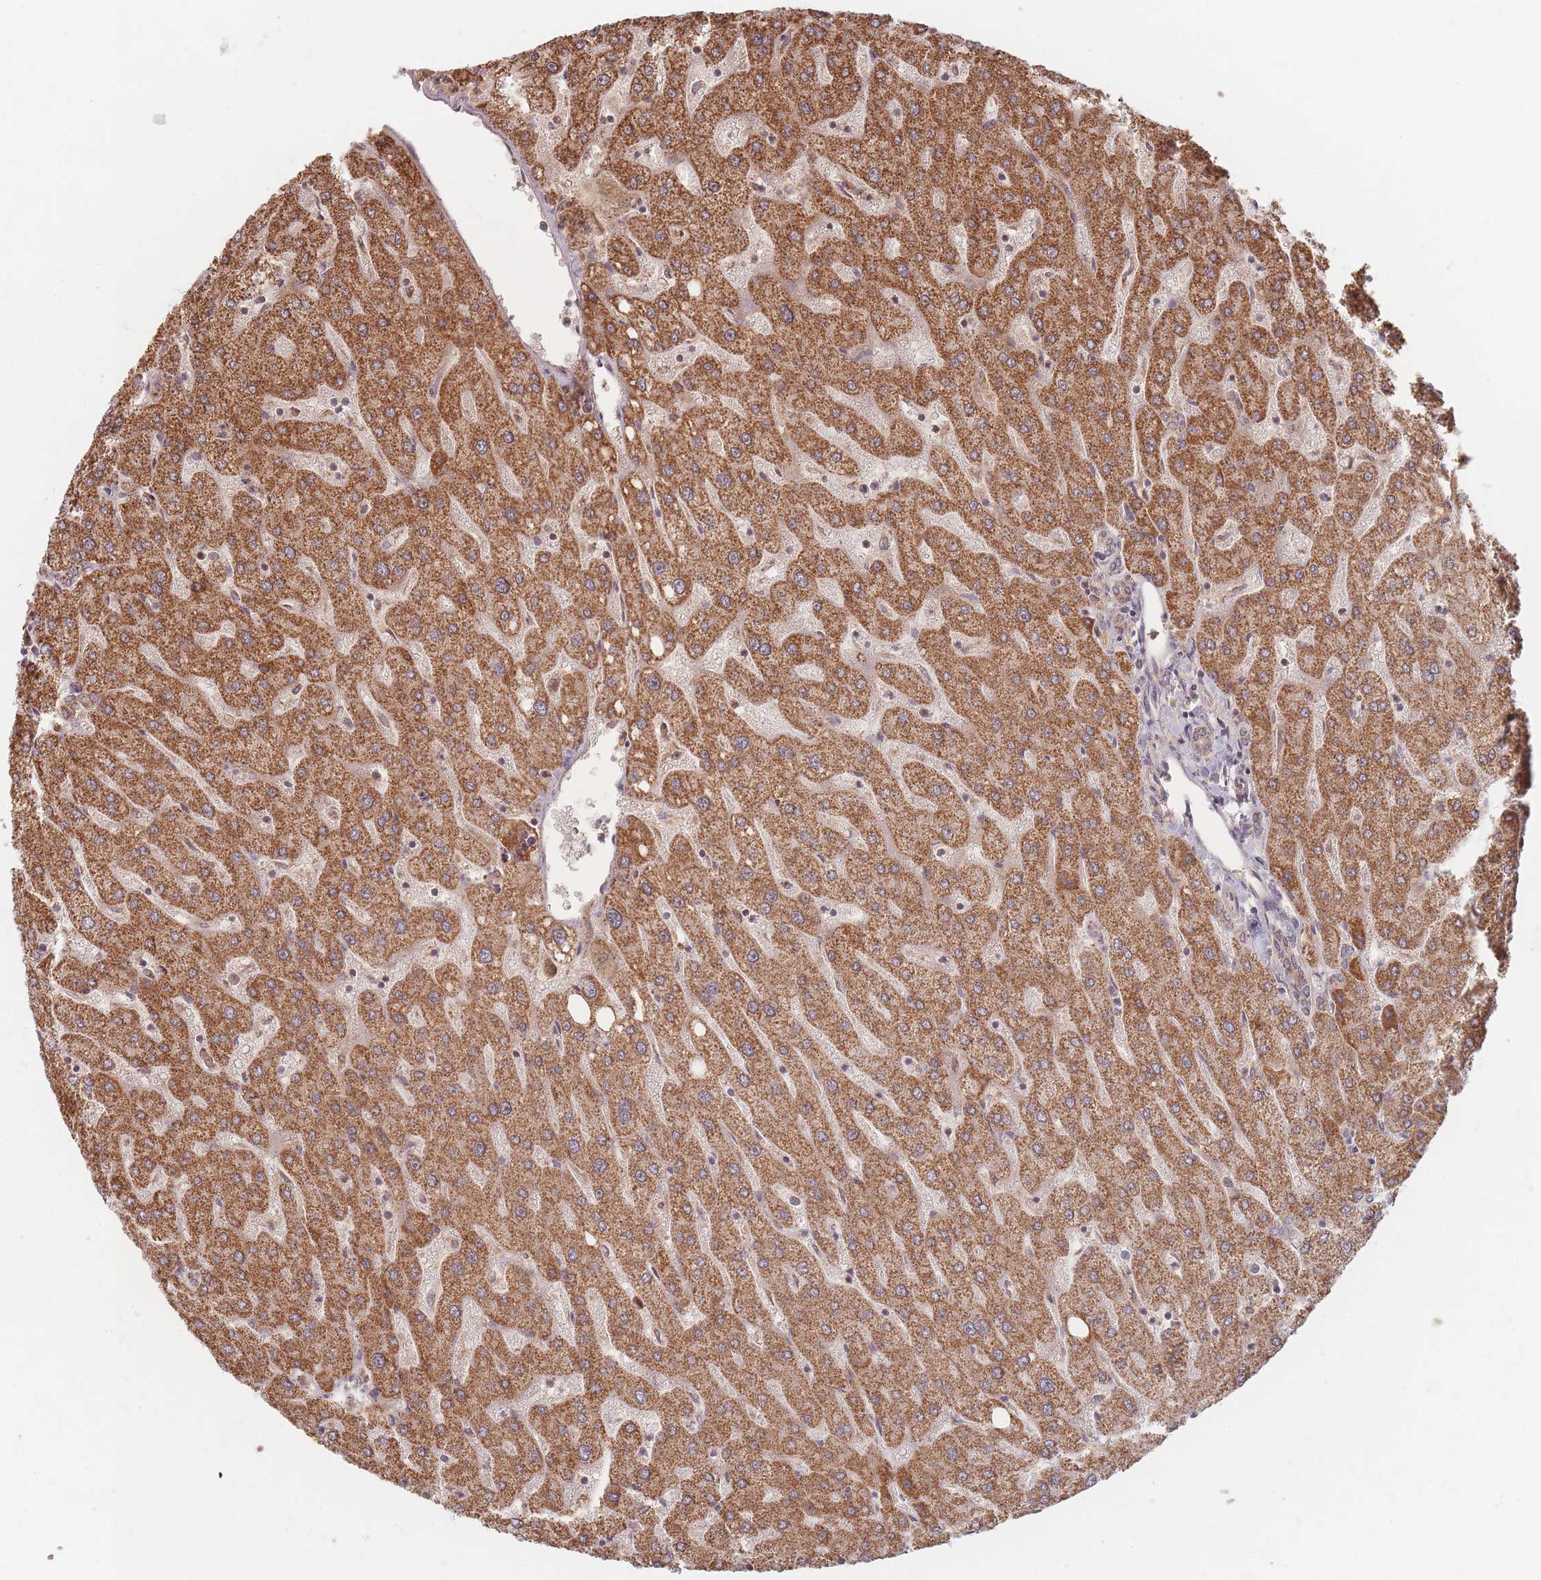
{"staining": {"intensity": "weak", "quantity": ">75%", "location": "cytoplasmic/membranous"}, "tissue": "liver", "cell_type": "Cholangiocytes", "image_type": "normal", "snomed": [{"axis": "morphology", "description": "Normal tissue, NOS"}, {"axis": "topography", "description": "Liver"}], "caption": "Weak cytoplasmic/membranous positivity is present in about >75% of cholangiocytes in benign liver.", "gene": "OR2M4", "patient": {"sex": "male", "age": 67}}